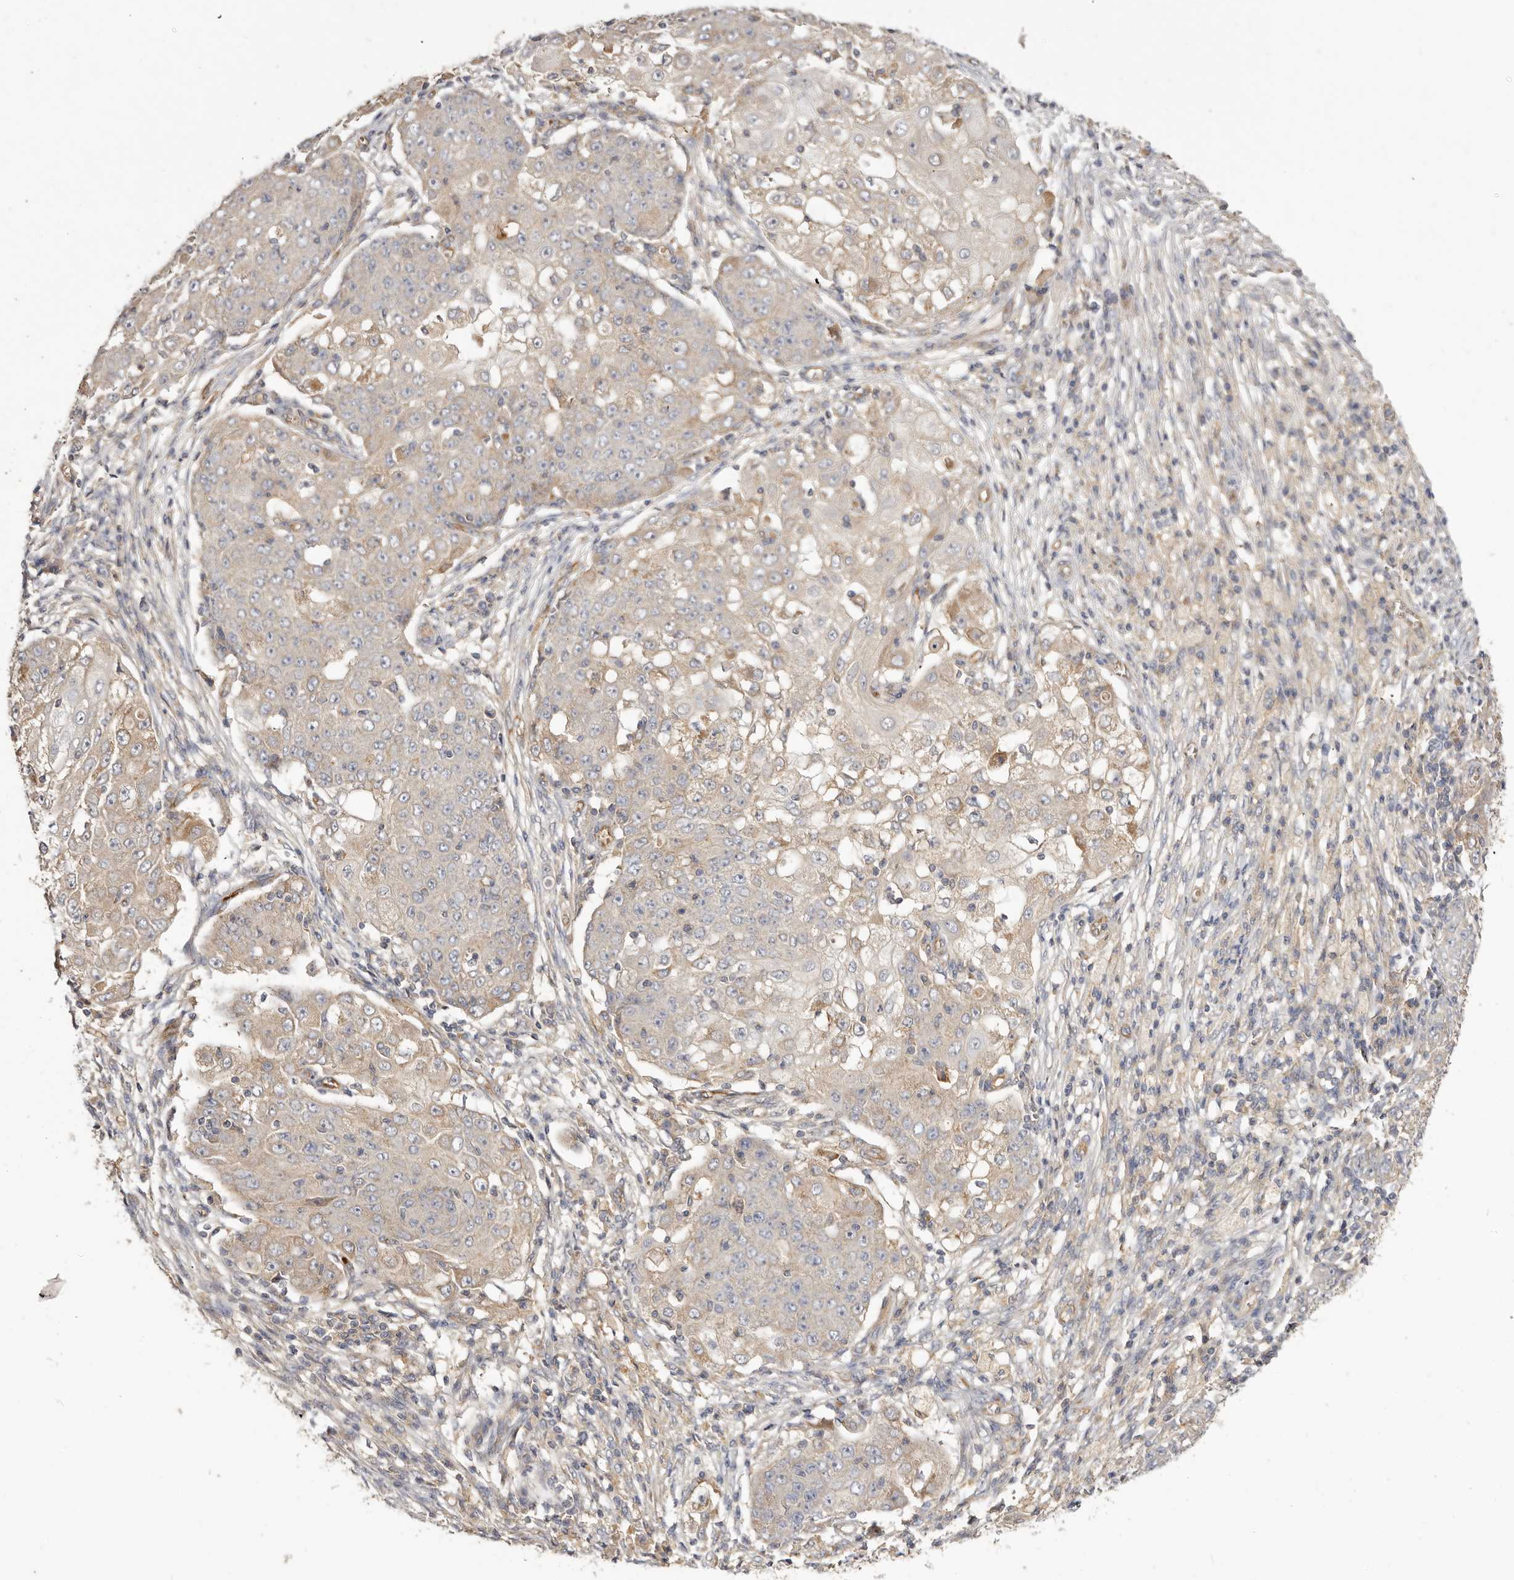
{"staining": {"intensity": "weak", "quantity": "<25%", "location": "cytoplasmic/membranous"}, "tissue": "ovarian cancer", "cell_type": "Tumor cells", "image_type": "cancer", "snomed": [{"axis": "morphology", "description": "Carcinoma, endometroid"}, {"axis": "topography", "description": "Ovary"}], "caption": "Tumor cells are negative for protein expression in human ovarian cancer.", "gene": "ADAMTS9", "patient": {"sex": "female", "age": 42}}